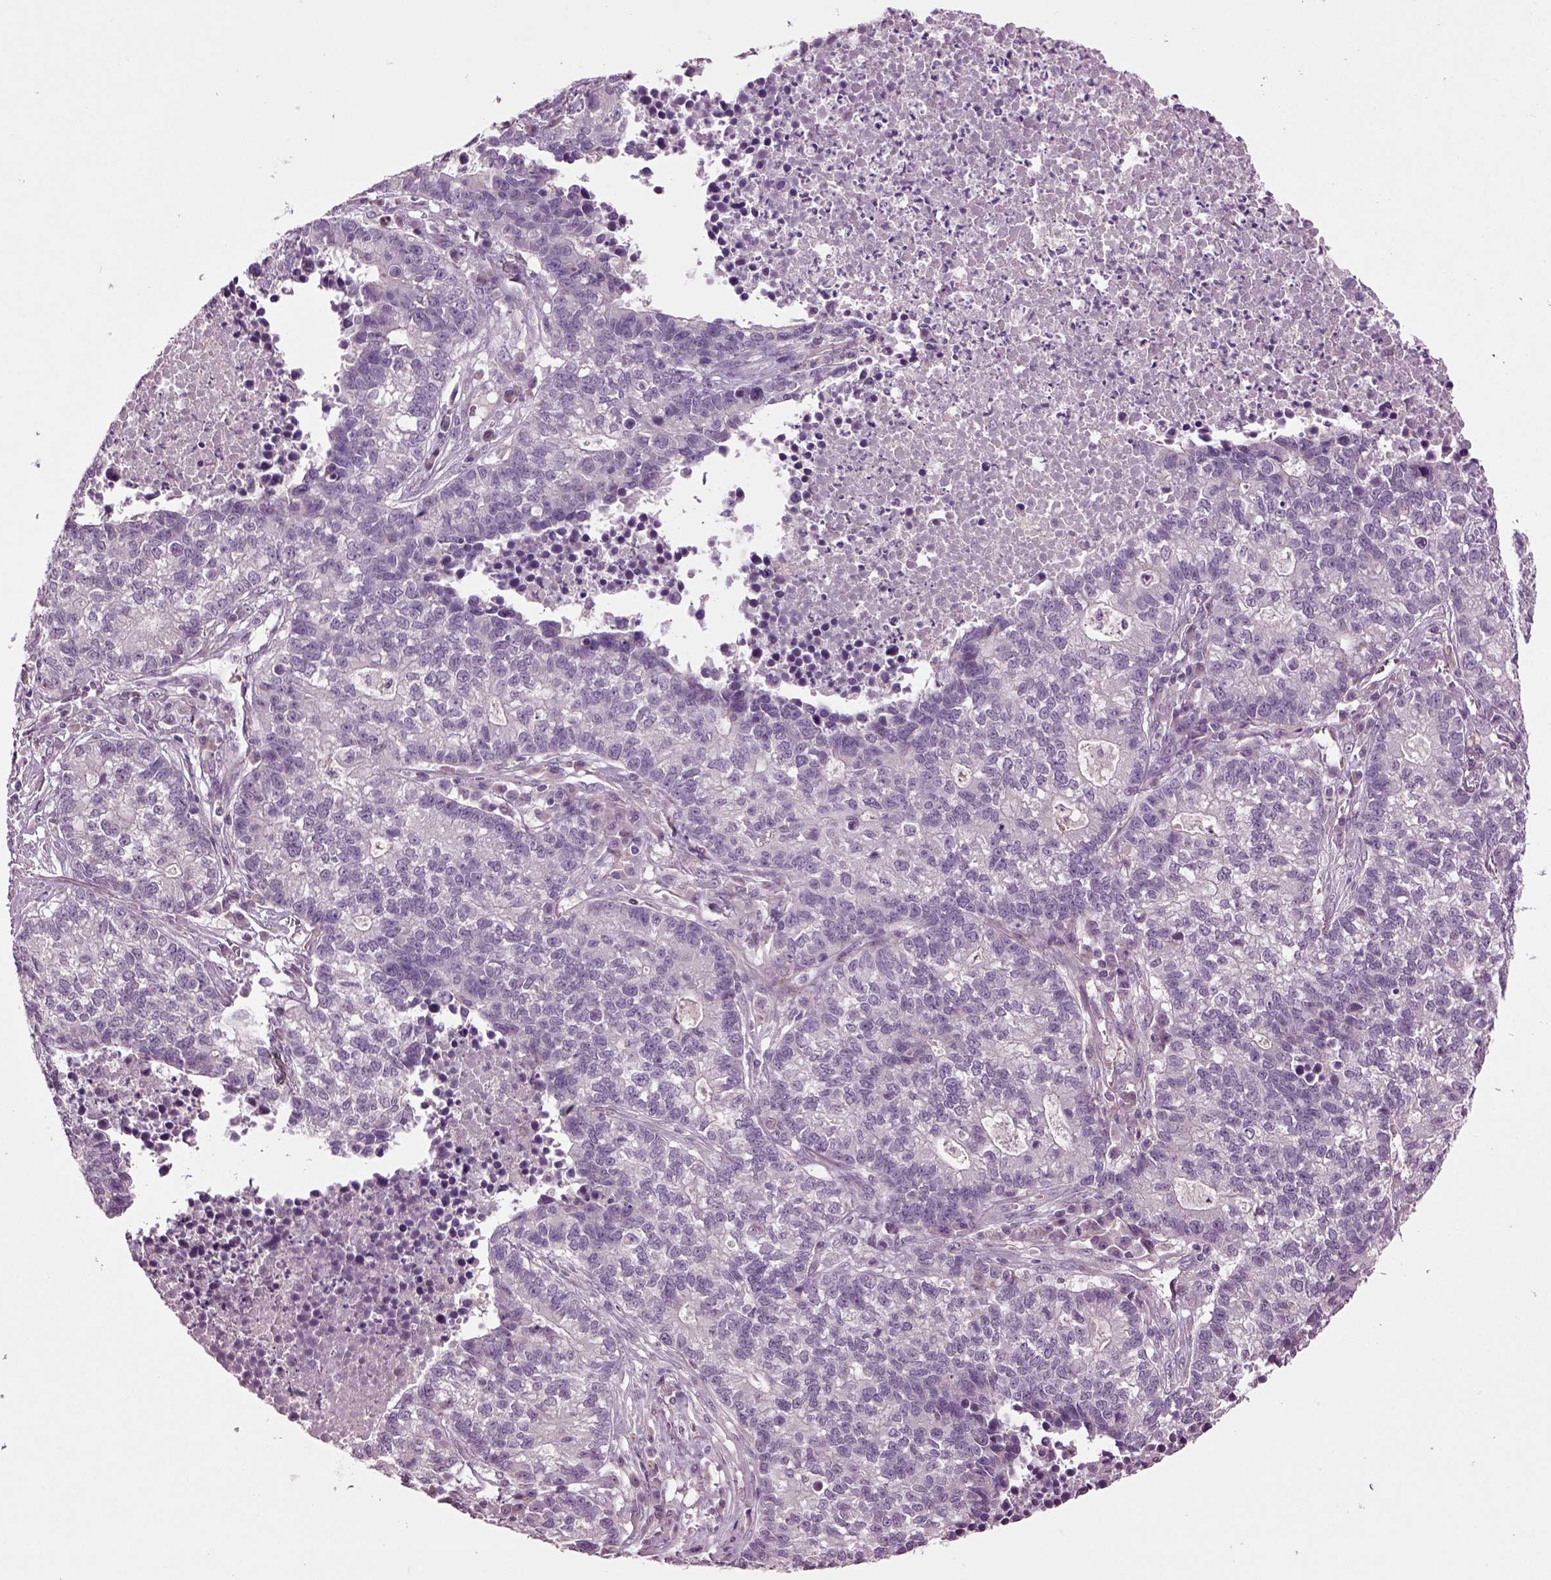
{"staining": {"intensity": "negative", "quantity": "none", "location": "none"}, "tissue": "lung cancer", "cell_type": "Tumor cells", "image_type": "cancer", "snomed": [{"axis": "morphology", "description": "Adenocarcinoma, NOS"}, {"axis": "topography", "description": "Lung"}], "caption": "This is an IHC micrograph of lung cancer (adenocarcinoma). There is no expression in tumor cells.", "gene": "SLC17A6", "patient": {"sex": "male", "age": 57}}